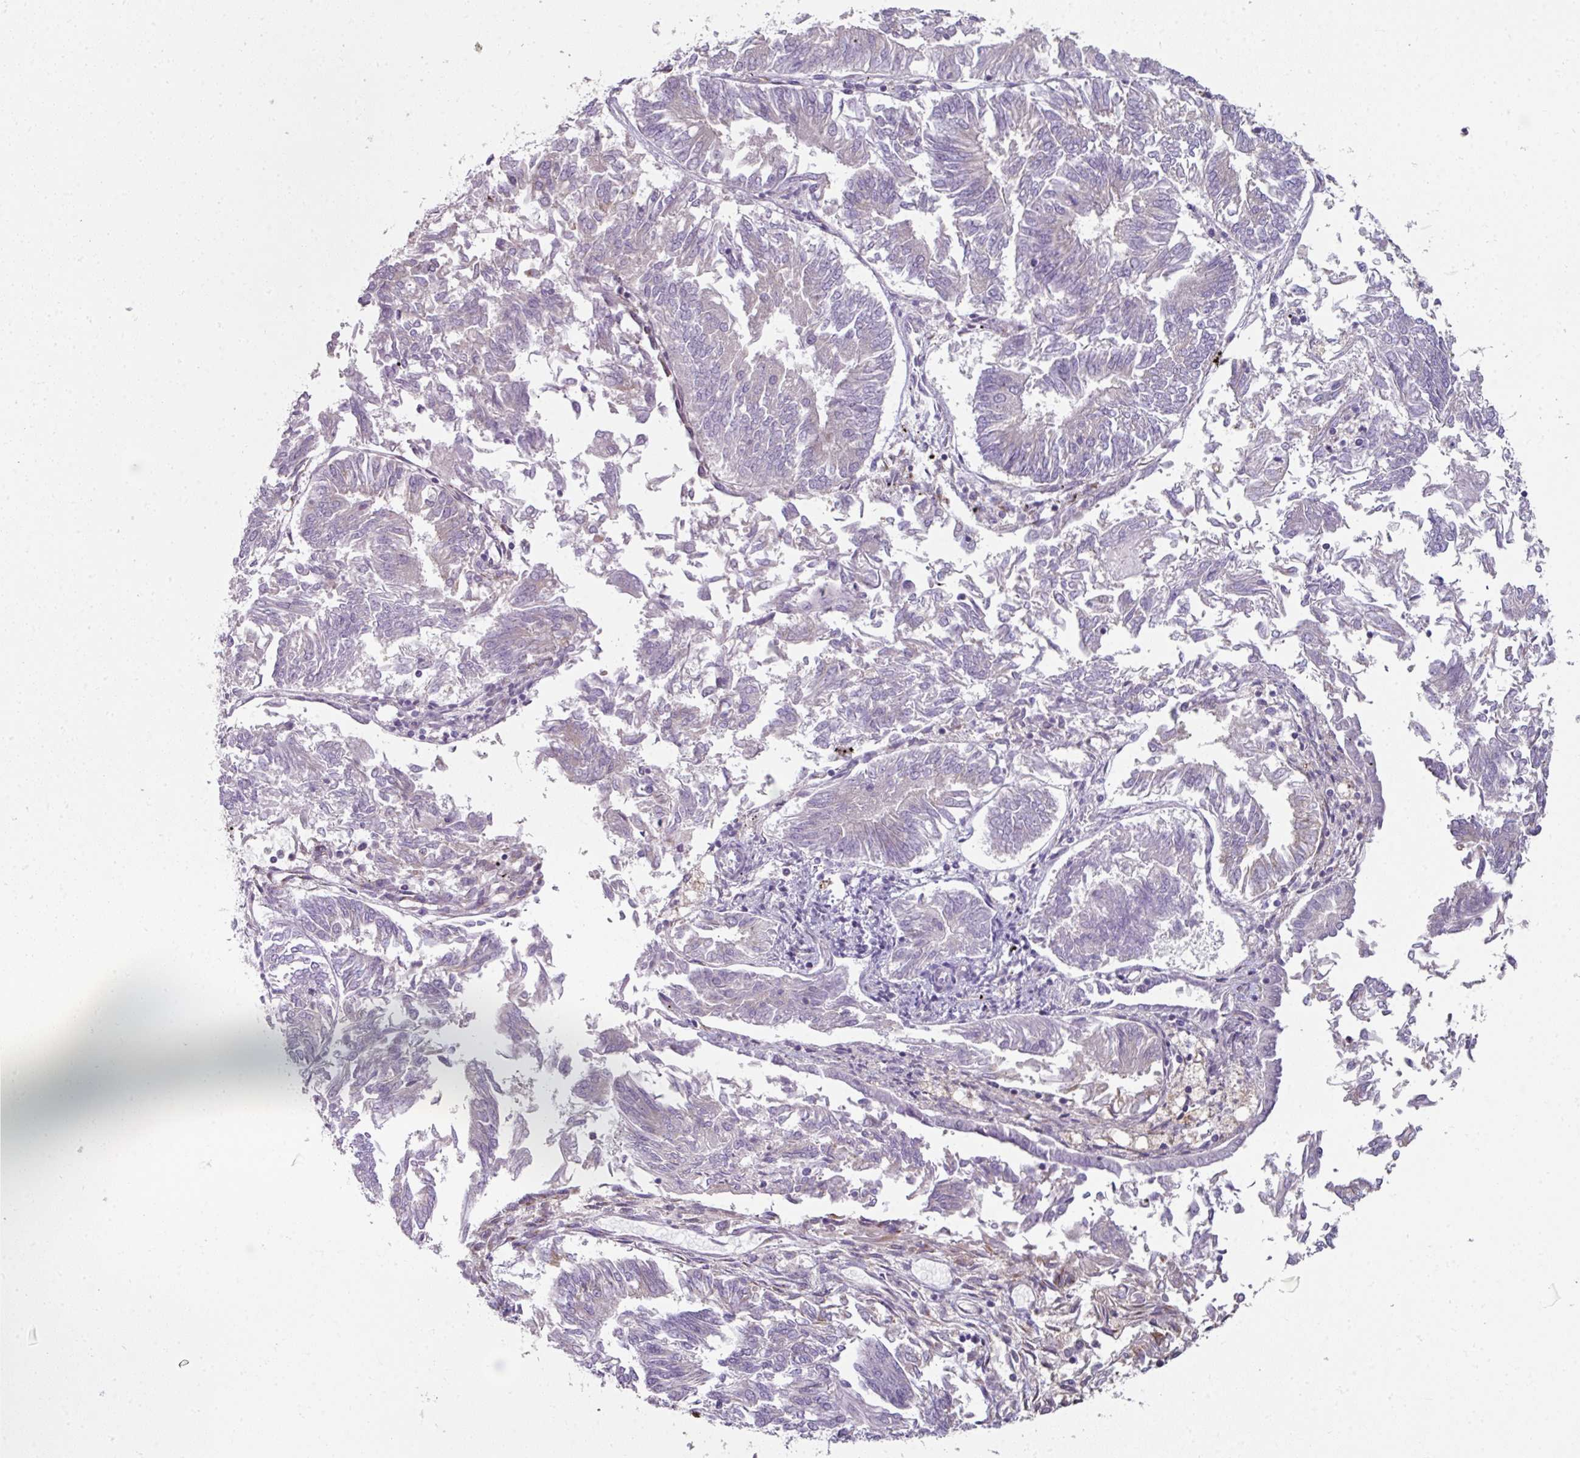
{"staining": {"intensity": "negative", "quantity": "none", "location": "none"}, "tissue": "endometrial cancer", "cell_type": "Tumor cells", "image_type": "cancer", "snomed": [{"axis": "morphology", "description": "Adenocarcinoma, NOS"}, {"axis": "topography", "description": "Endometrium"}], "caption": "This micrograph is of endometrial cancer (adenocarcinoma) stained with immunohistochemistry (IHC) to label a protein in brown with the nuclei are counter-stained blue. There is no staining in tumor cells.", "gene": "C19orf33", "patient": {"sex": "female", "age": 58}}